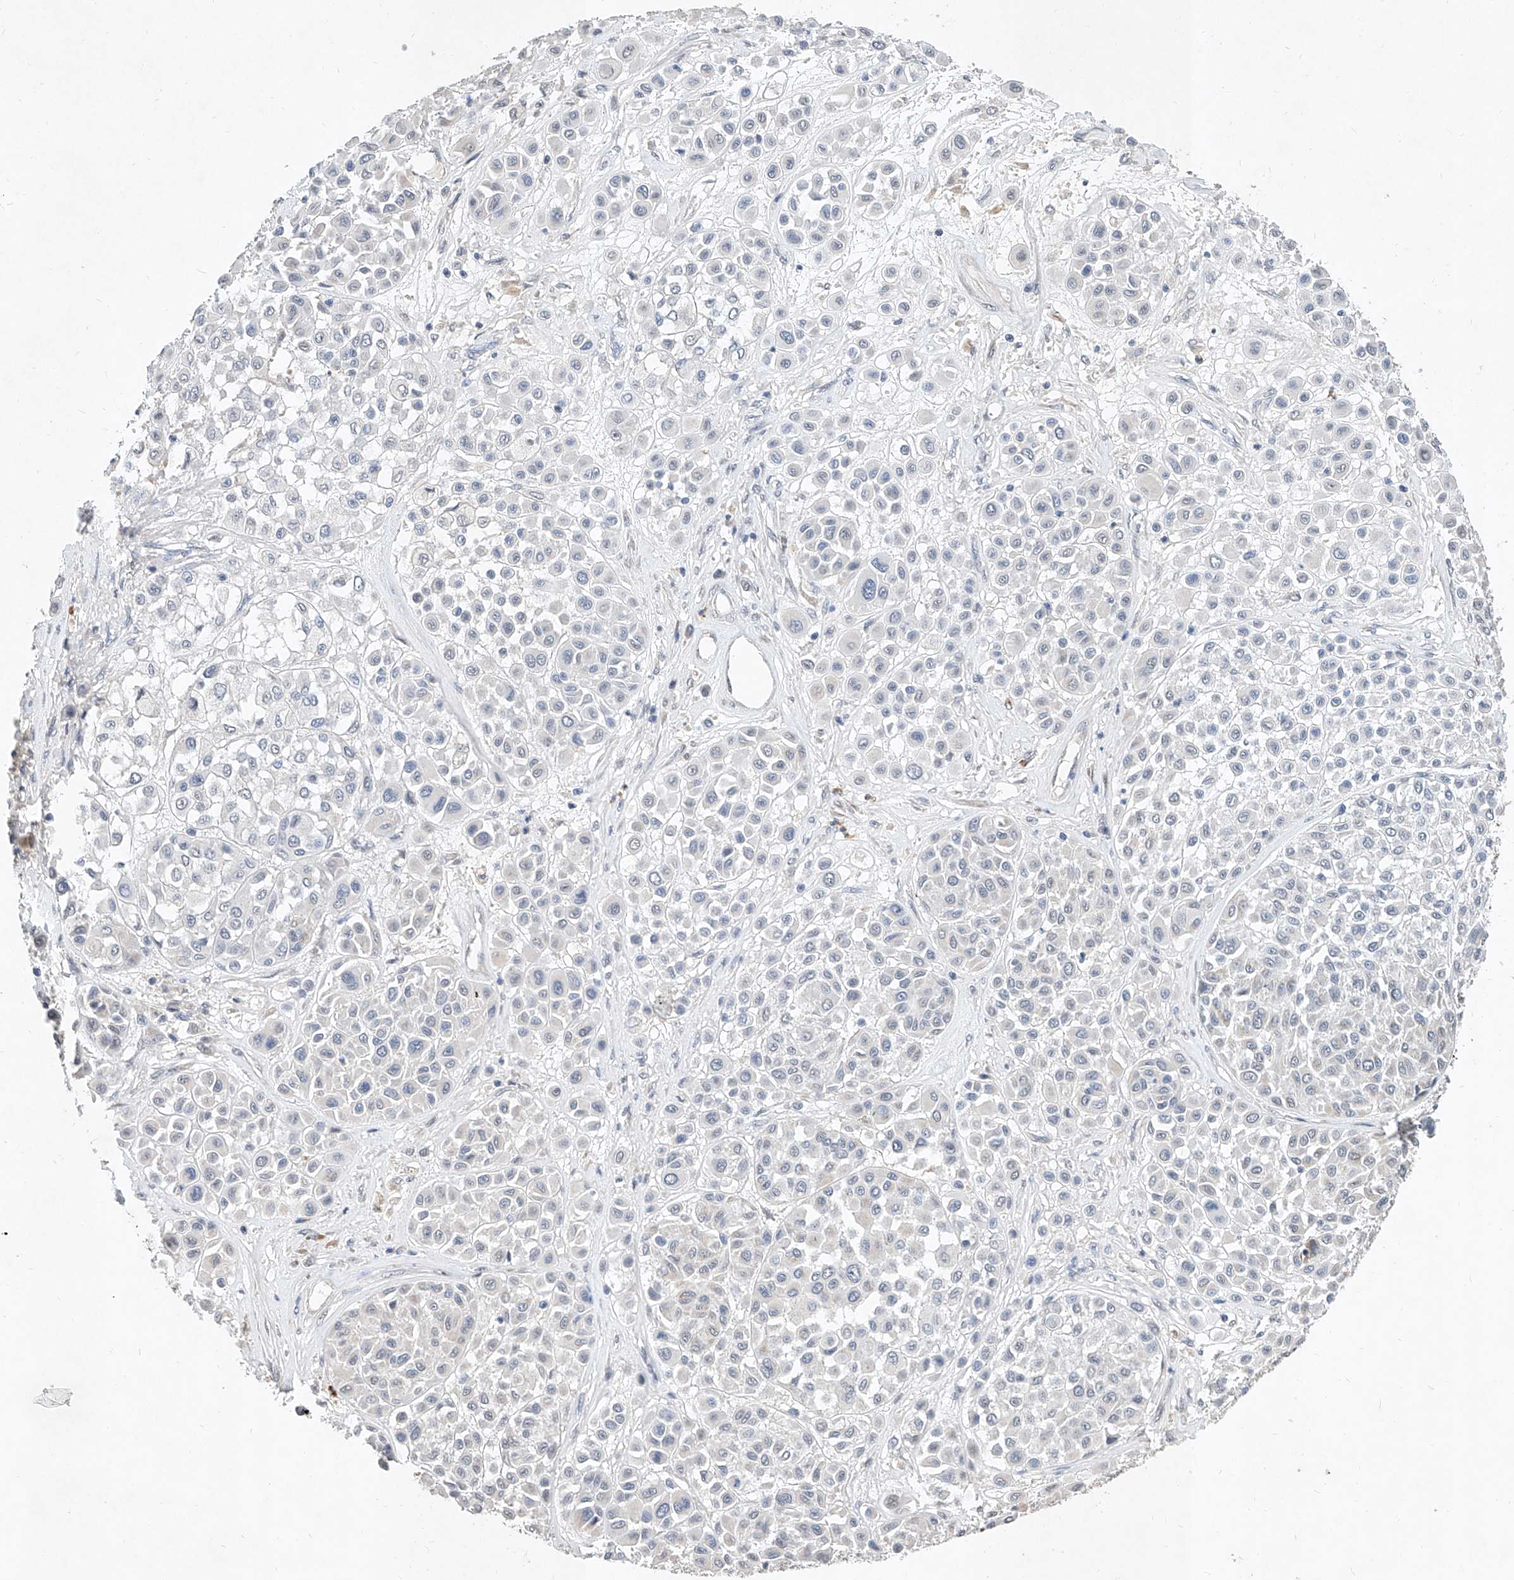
{"staining": {"intensity": "moderate", "quantity": "<25%", "location": "cytoplasmic/membranous"}, "tissue": "melanoma", "cell_type": "Tumor cells", "image_type": "cancer", "snomed": [{"axis": "morphology", "description": "Malignant melanoma, Metastatic site"}, {"axis": "topography", "description": "Soft tissue"}], "caption": "Immunohistochemical staining of malignant melanoma (metastatic site) reveals moderate cytoplasmic/membranous protein positivity in about <25% of tumor cells. (DAB = brown stain, brightfield microscopy at high magnification).", "gene": "MFSD4B", "patient": {"sex": "male", "age": 41}}